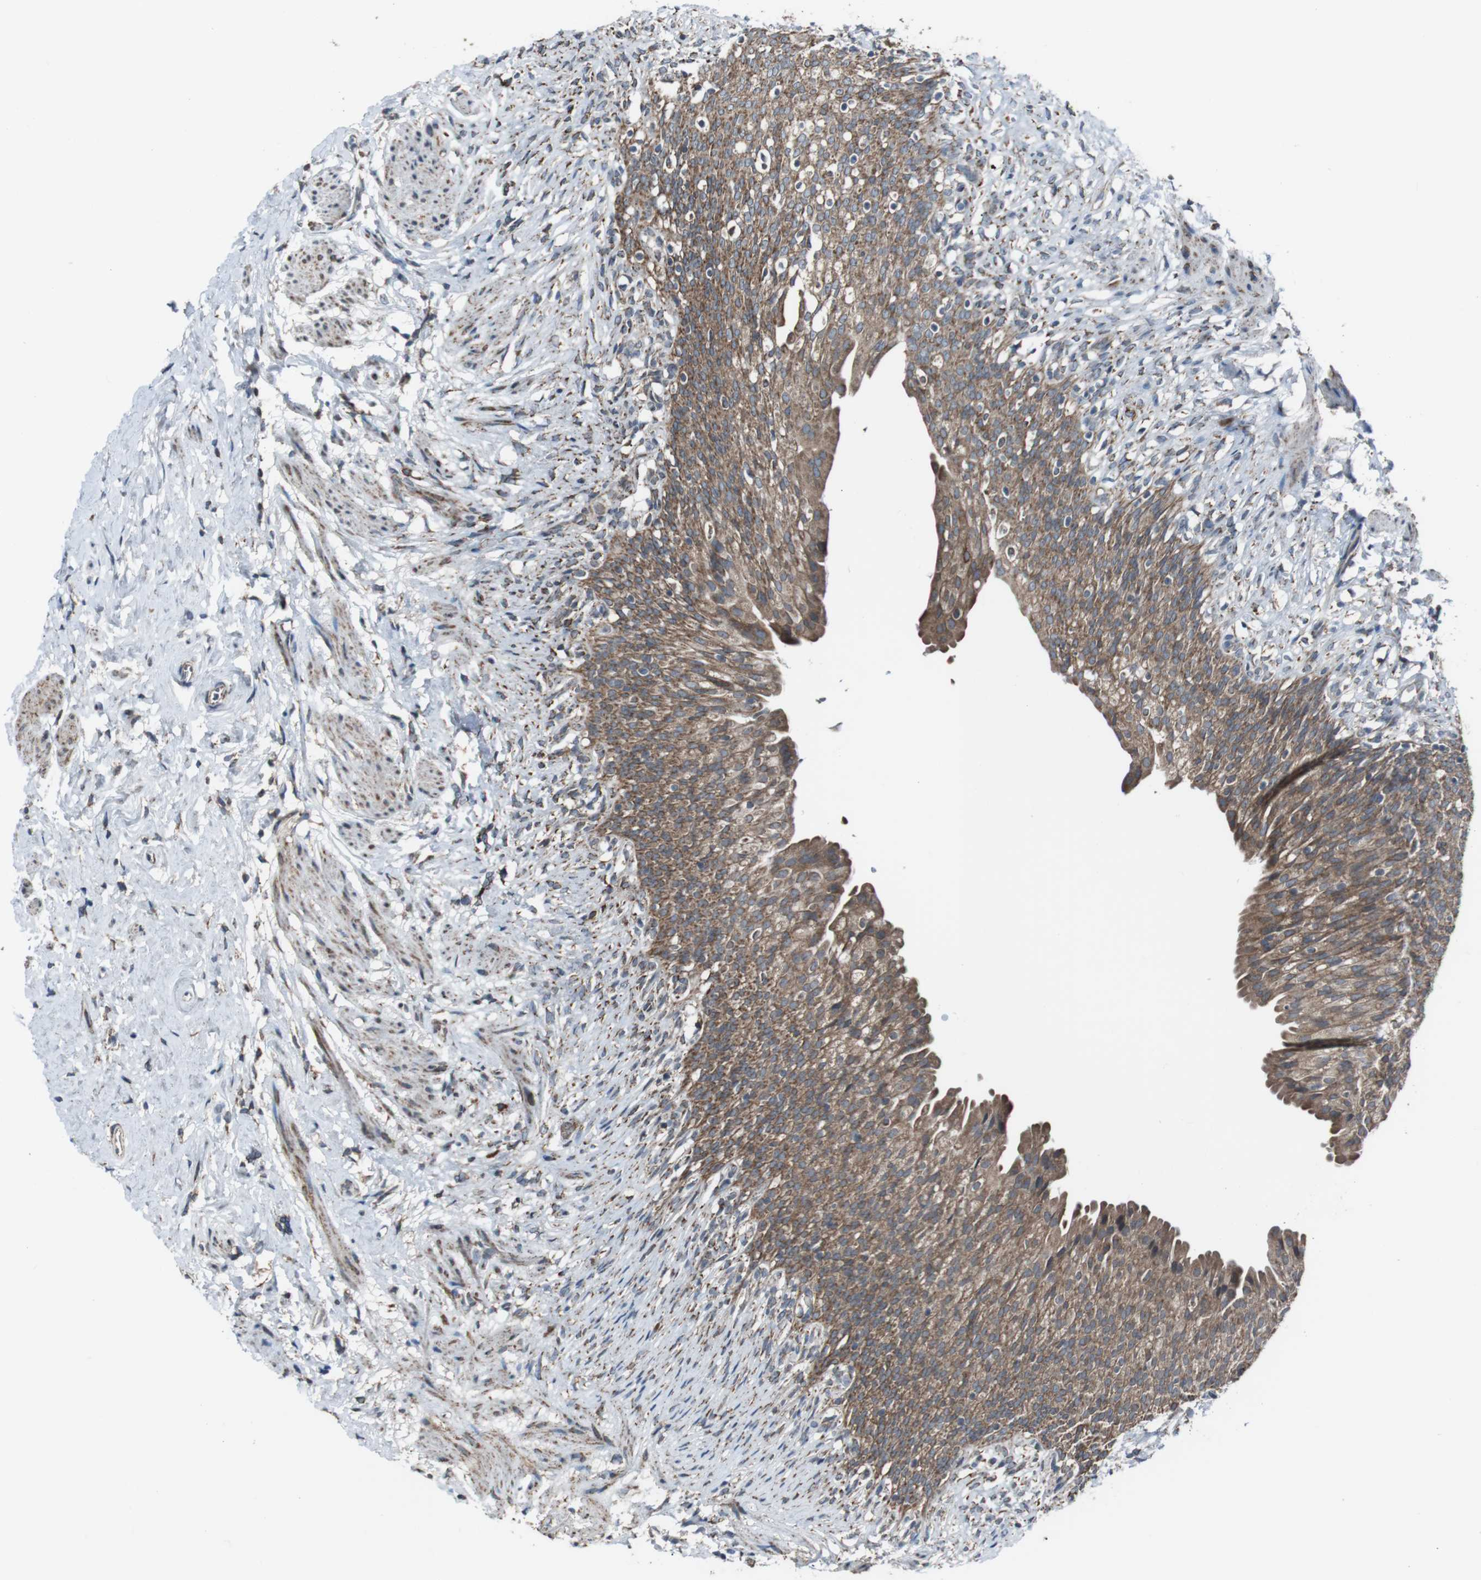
{"staining": {"intensity": "moderate", "quantity": ">75%", "location": "cytoplasmic/membranous"}, "tissue": "urinary bladder", "cell_type": "Urothelial cells", "image_type": "normal", "snomed": [{"axis": "morphology", "description": "Normal tissue, NOS"}, {"axis": "topography", "description": "Urinary bladder"}], "caption": "Immunohistochemical staining of normal urinary bladder reveals >75% levels of moderate cytoplasmic/membranous protein expression in approximately >75% of urothelial cells.", "gene": "CISD2", "patient": {"sex": "female", "age": 79}}